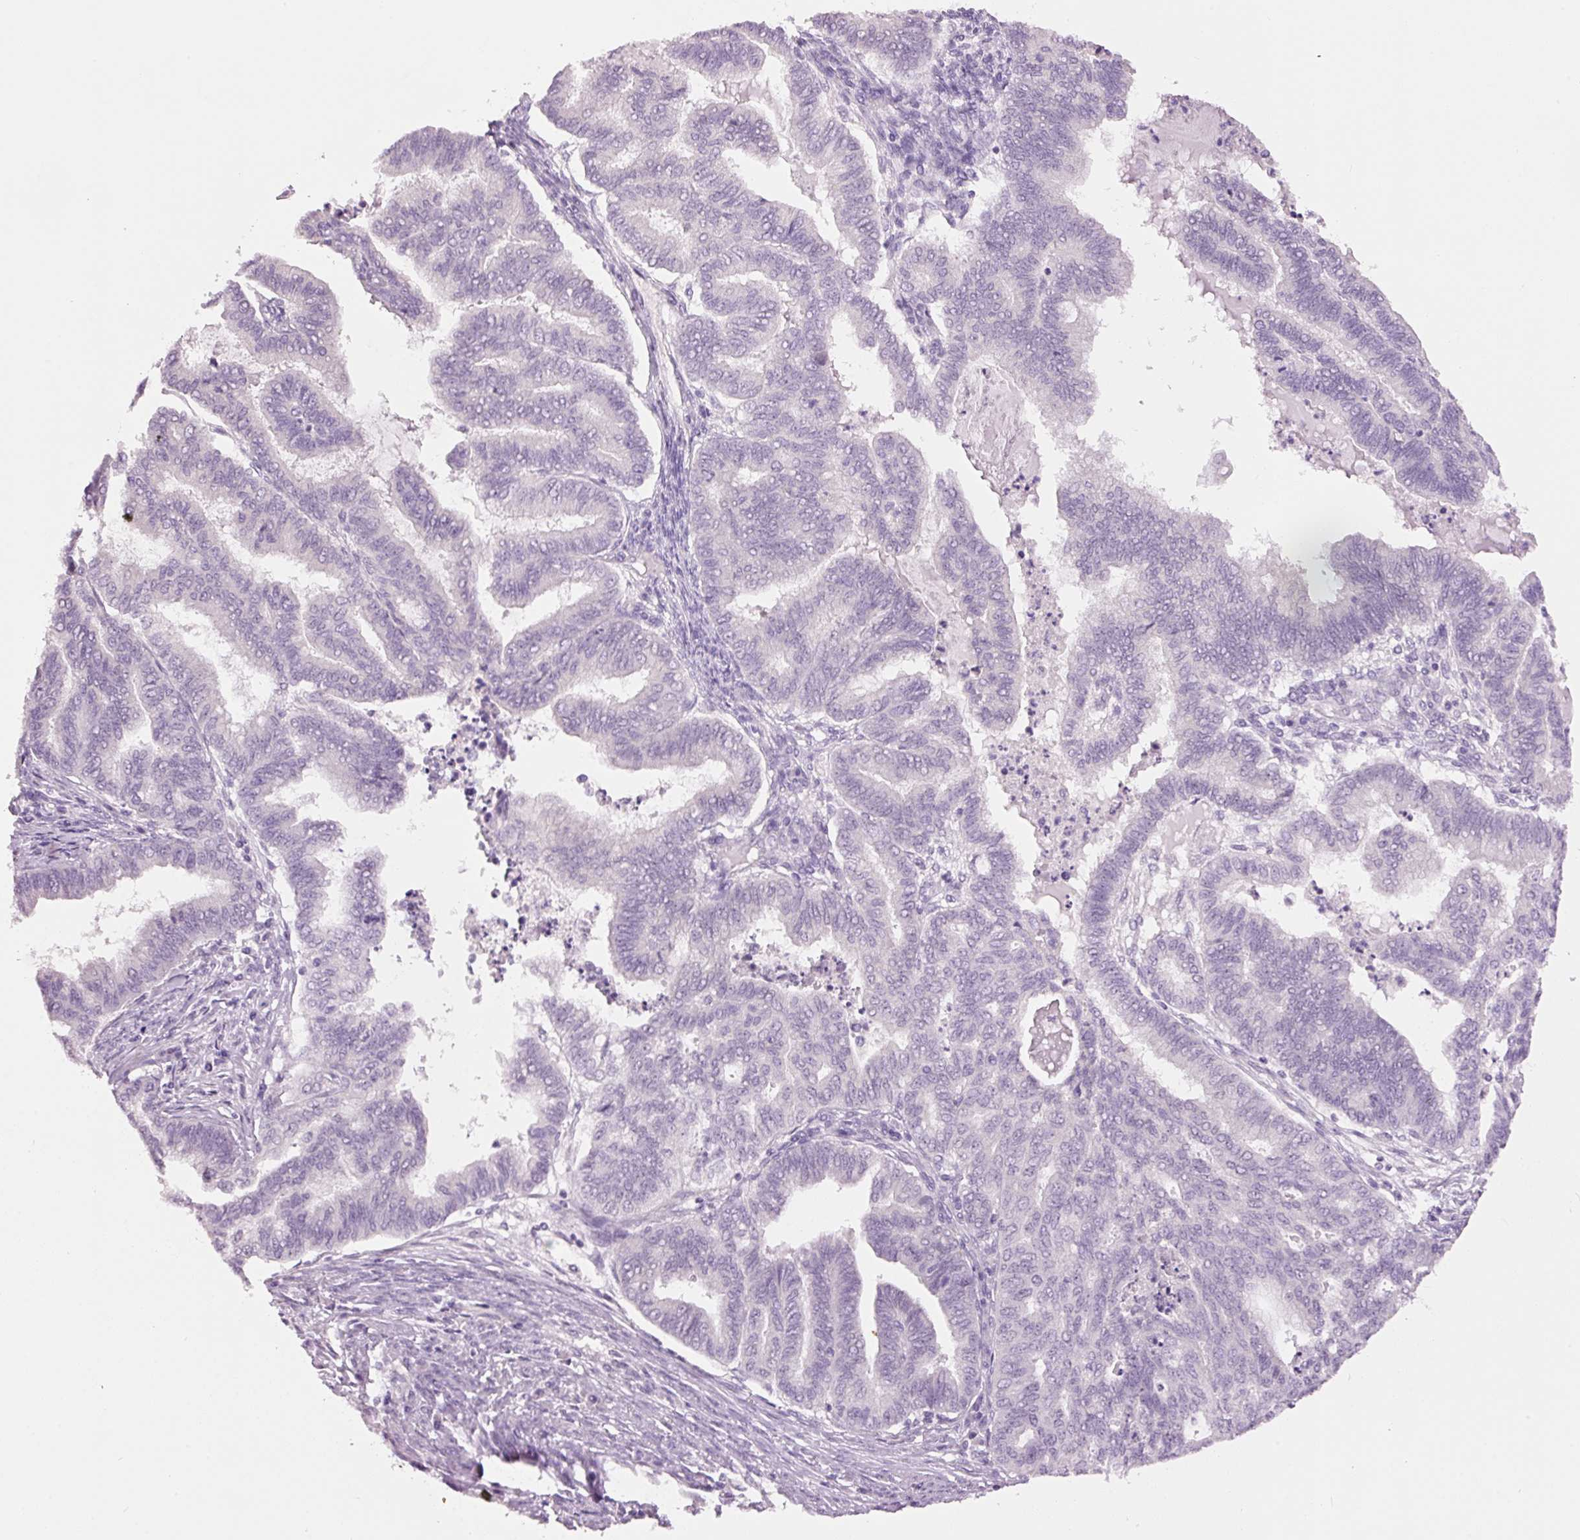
{"staining": {"intensity": "negative", "quantity": "none", "location": "none"}, "tissue": "endometrial cancer", "cell_type": "Tumor cells", "image_type": "cancer", "snomed": [{"axis": "morphology", "description": "Adenocarcinoma, NOS"}, {"axis": "topography", "description": "Endometrium"}], "caption": "Tumor cells are negative for brown protein staining in endometrial cancer (adenocarcinoma). (Immunohistochemistry (ihc), brightfield microscopy, high magnification).", "gene": "GCG", "patient": {"sex": "female", "age": 79}}